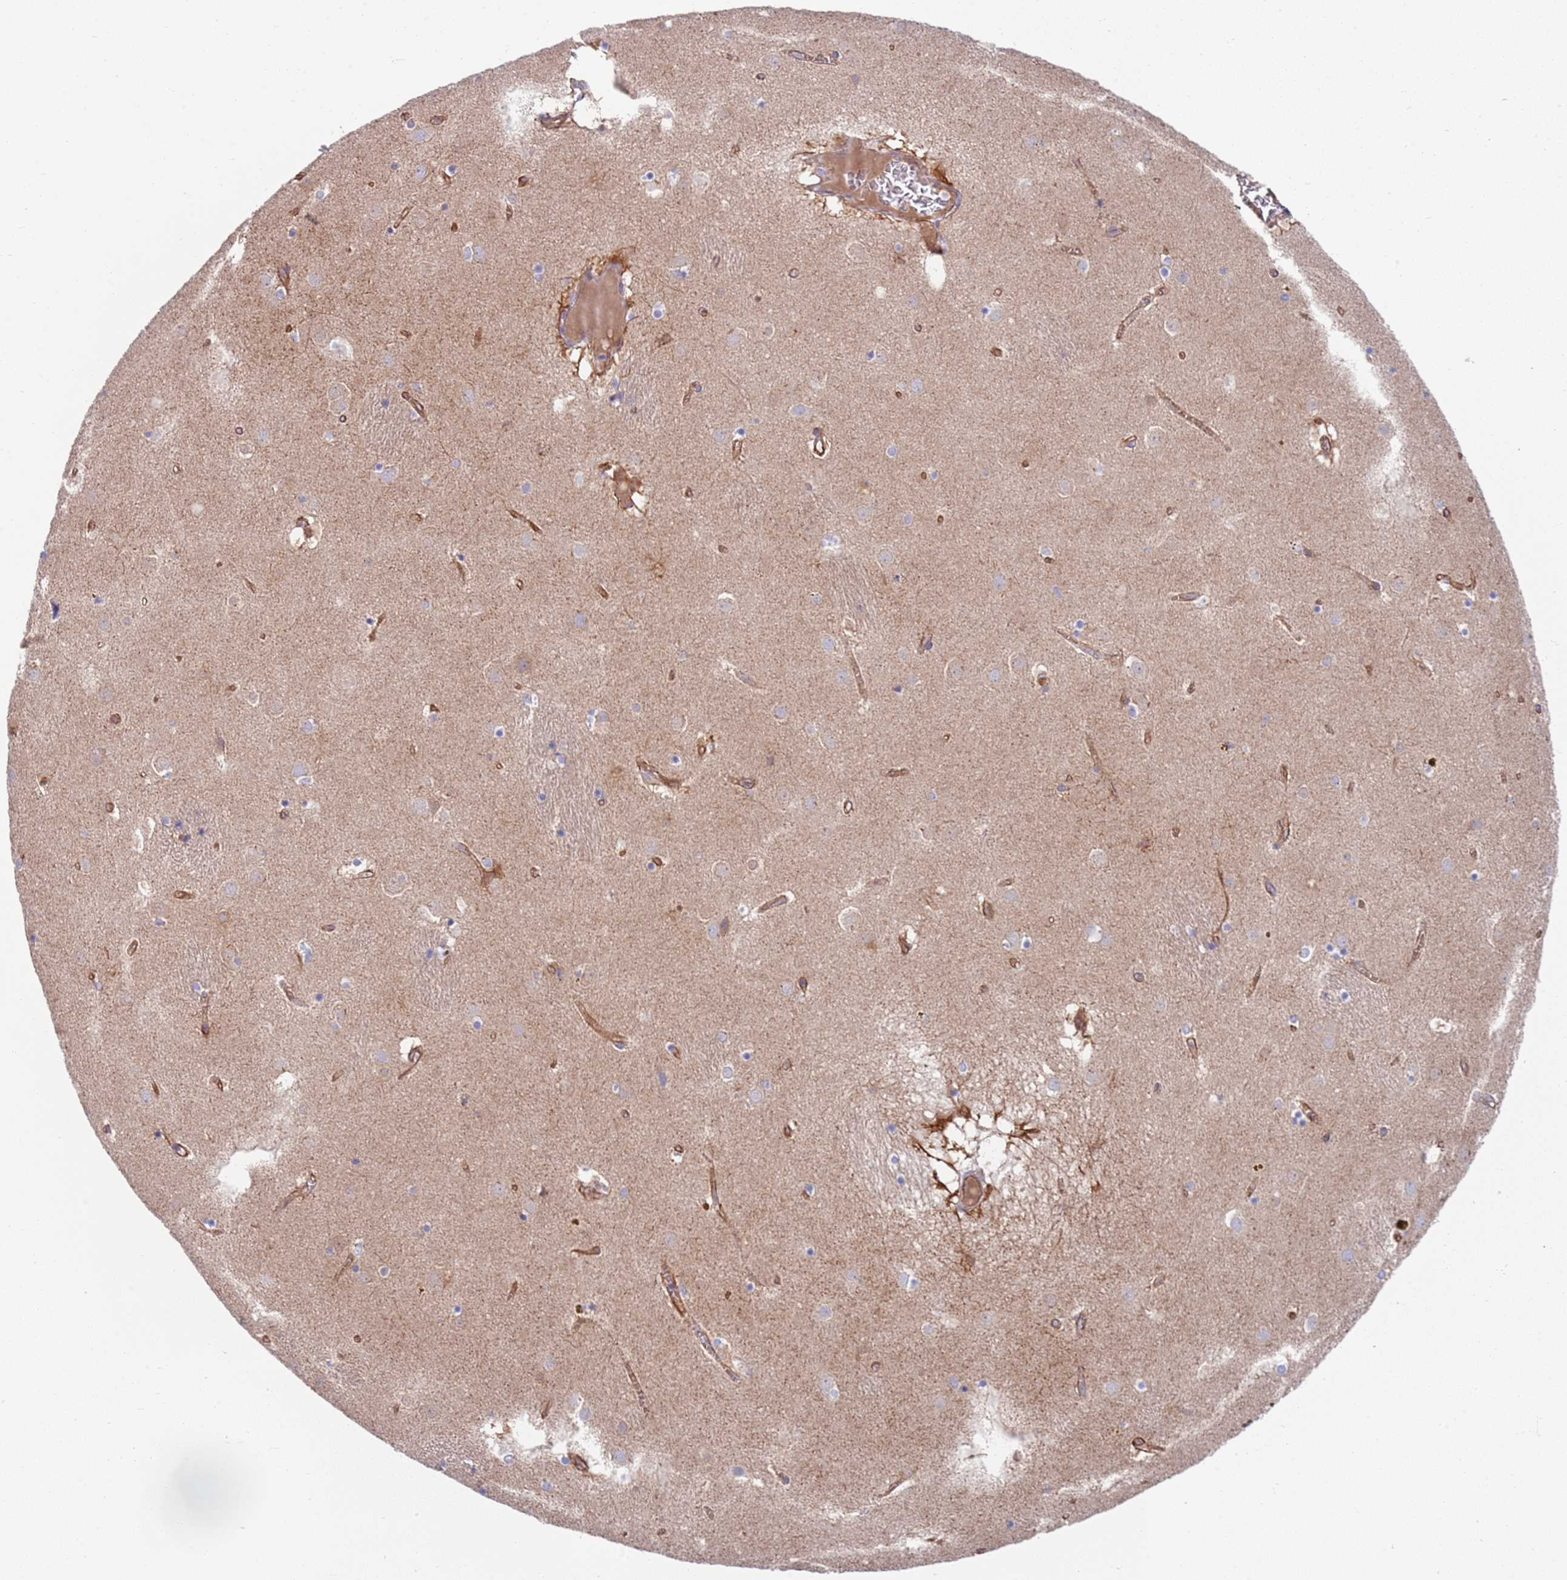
{"staining": {"intensity": "weak", "quantity": "<25%", "location": "cytoplasmic/membranous"}, "tissue": "caudate", "cell_type": "Glial cells", "image_type": "normal", "snomed": [{"axis": "morphology", "description": "Normal tissue, NOS"}, {"axis": "topography", "description": "Lateral ventricle wall"}], "caption": "Caudate stained for a protein using immunohistochemistry (IHC) reveals no positivity glial cells.", "gene": "JAKMIP2", "patient": {"sex": "male", "age": 70}}